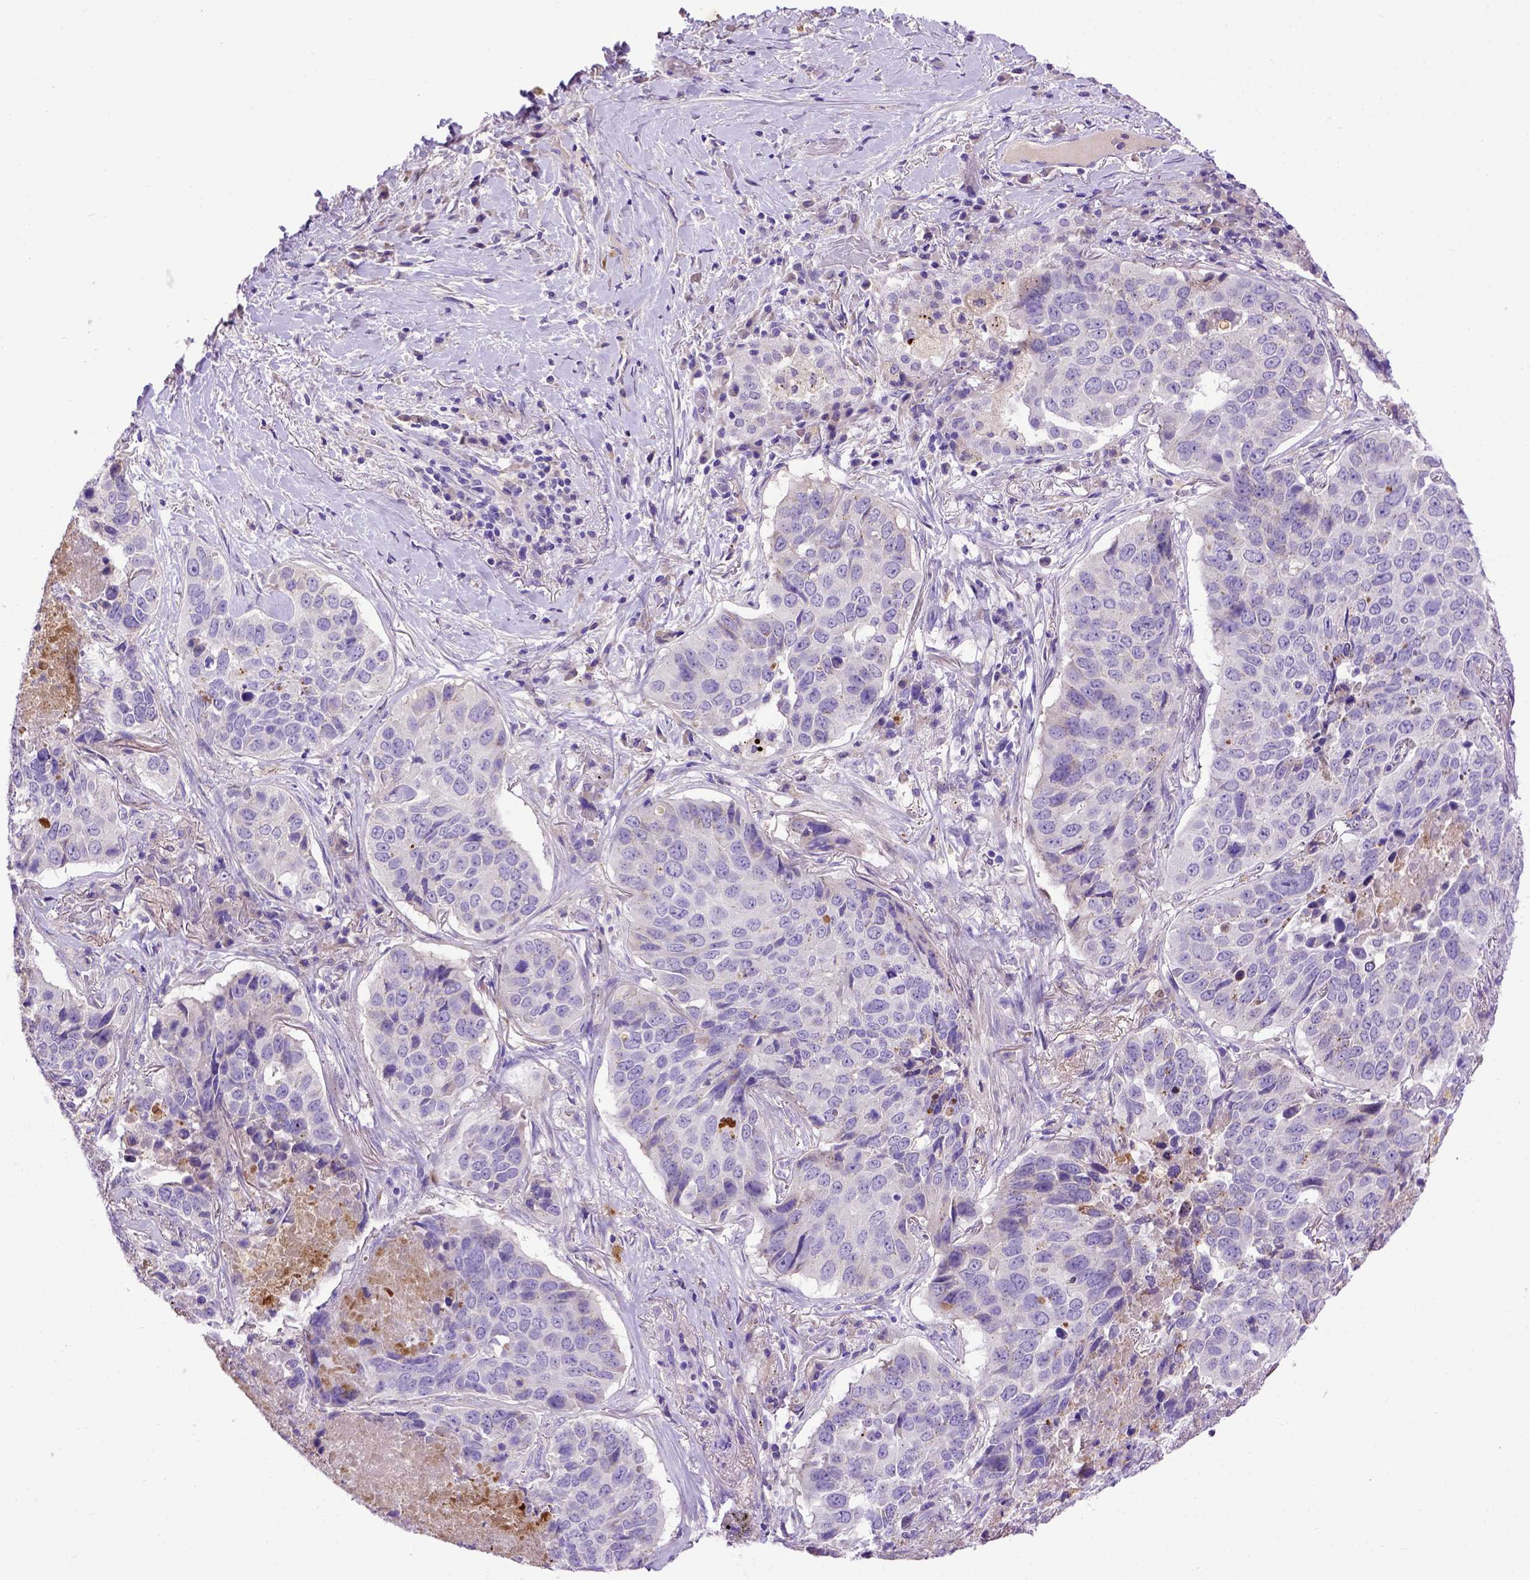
{"staining": {"intensity": "negative", "quantity": "none", "location": "none"}, "tissue": "lung cancer", "cell_type": "Tumor cells", "image_type": "cancer", "snomed": [{"axis": "morphology", "description": "Normal tissue, NOS"}, {"axis": "morphology", "description": "Squamous cell carcinoma, NOS"}, {"axis": "topography", "description": "Bronchus"}, {"axis": "topography", "description": "Lung"}], "caption": "The micrograph exhibits no significant staining in tumor cells of lung cancer. (DAB immunohistochemistry (IHC) with hematoxylin counter stain).", "gene": "ADAM12", "patient": {"sex": "male", "age": 64}}